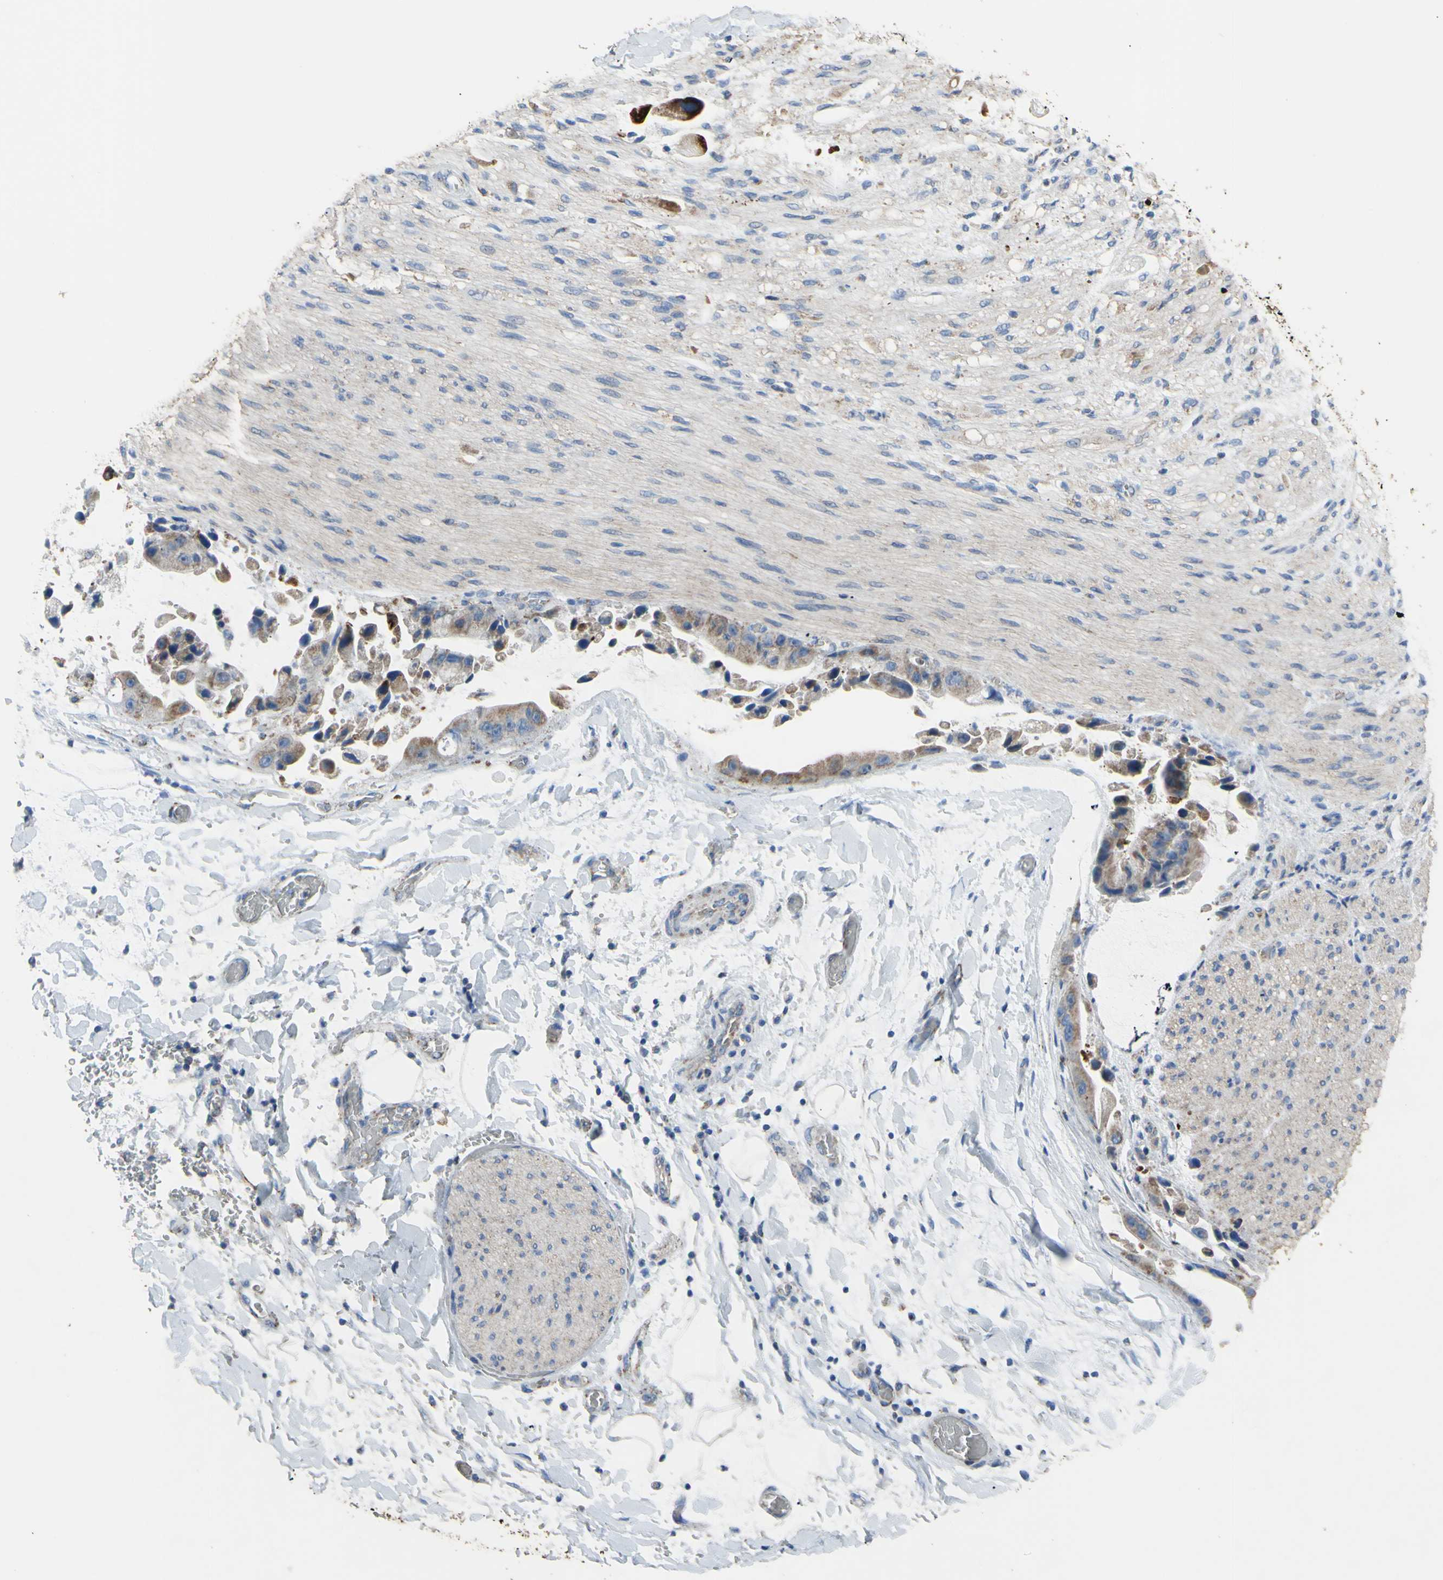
{"staining": {"intensity": "moderate", "quantity": "25%-75%", "location": "cytoplasmic/membranous"}, "tissue": "adipose tissue", "cell_type": "Adipocytes", "image_type": "normal", "snomed": [{"axis": "morphology", "description": "Normal tissue, NOS"}, {"axis": "morphology", "description": "Cholangiocarcinoma"}, {"axis": "topography", "description": "Liver"}, {"axis": "topography", "description": "Peripheral nerve tissue"}], "caption": "Protein expression analysis of benign human adipose tissue reveals moderate cytoplasmic/membranous expression in approximately 25%-75% of adipocytes.", "gene": "CMKLR2", "patient": {"sex": "male", "age": 50}}